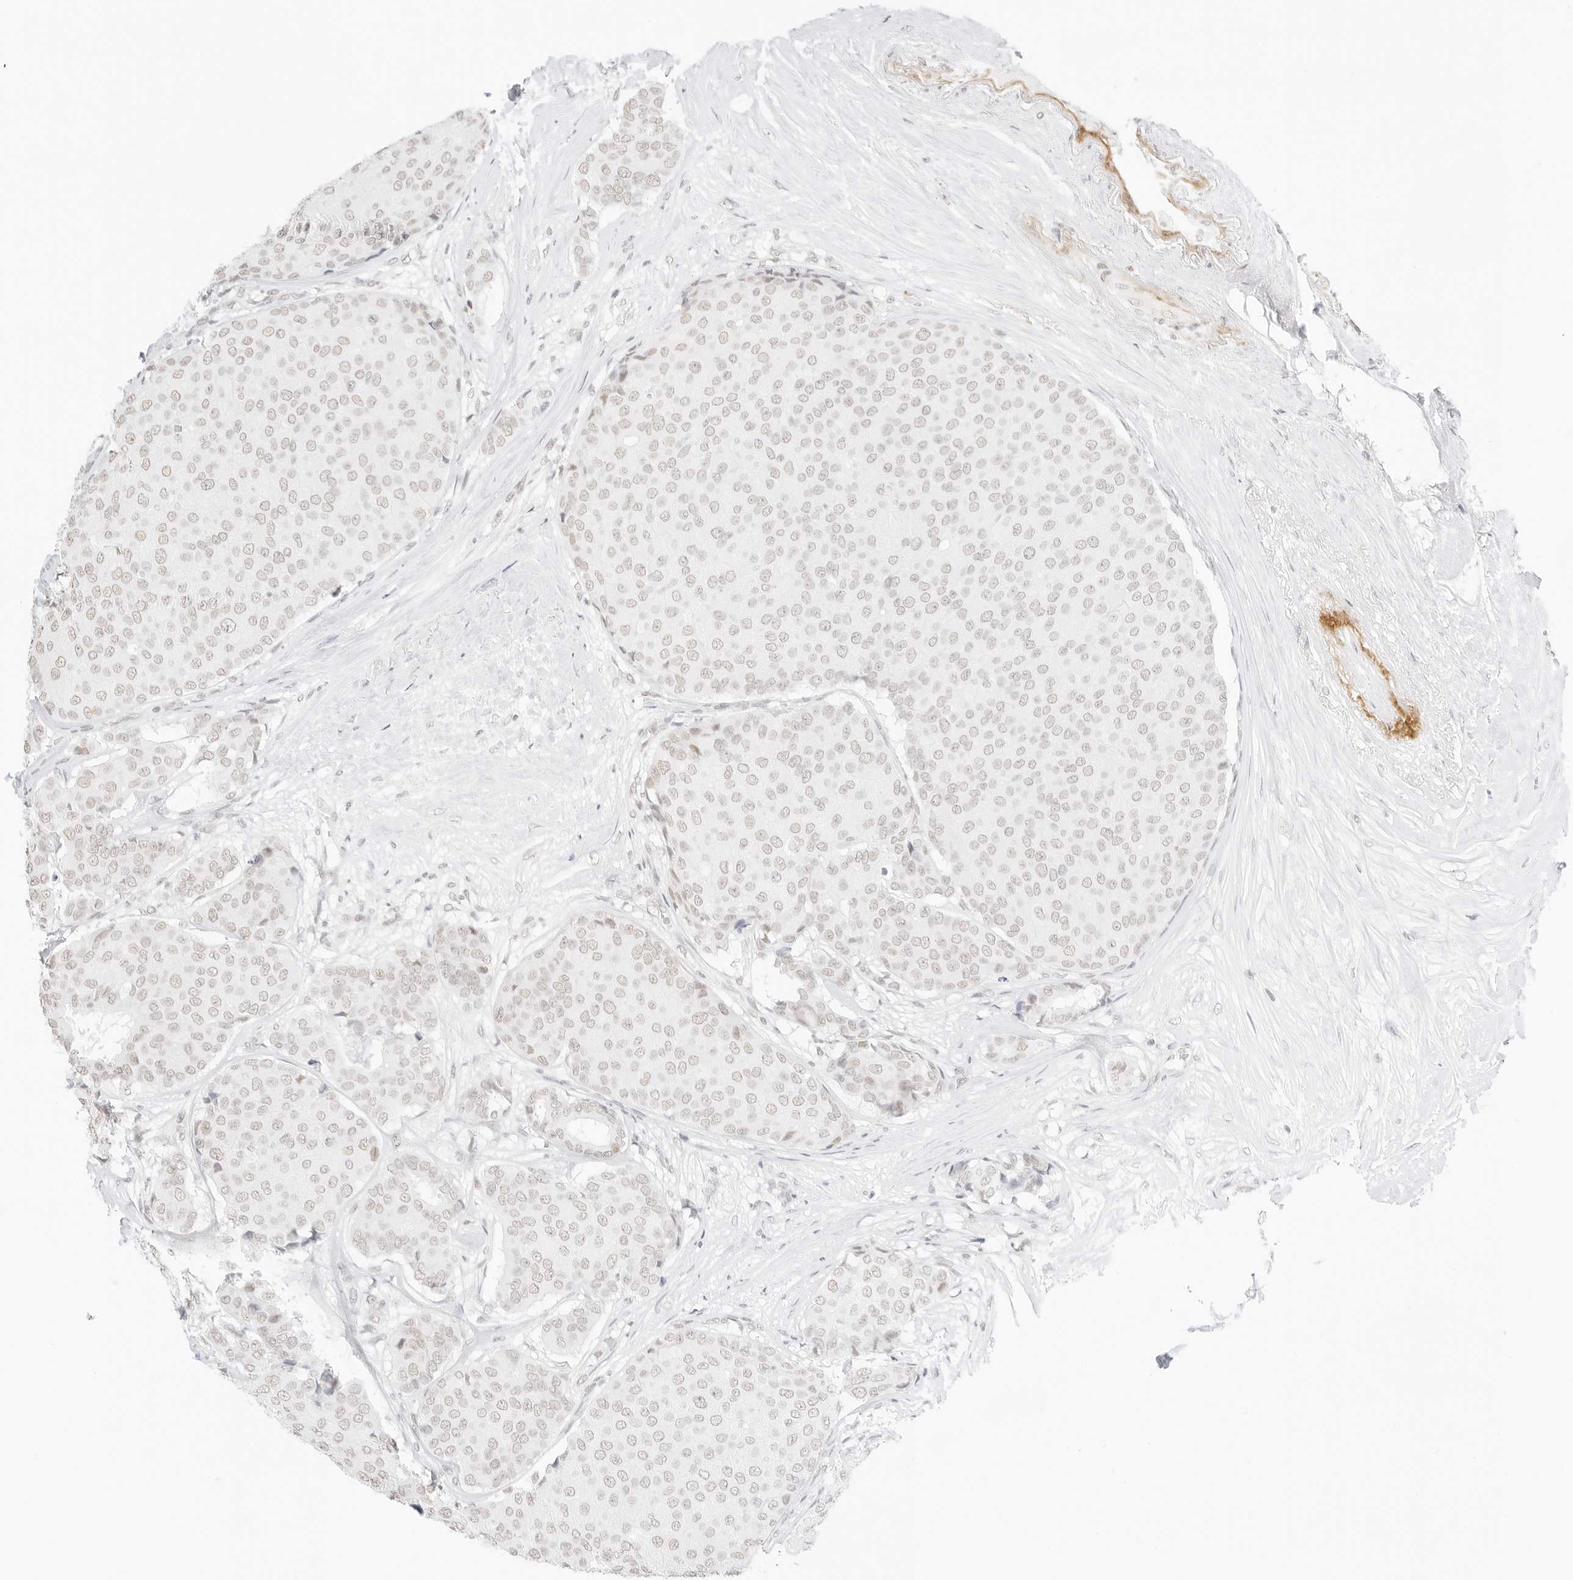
{"staining": {"intensity": "weak", "quantity": ">75%", "location": "nuclear"}, "tissue": "breast cancer", "cell_type": "Tumor cells", "image_type": "cancer", "snomed": [{"axis": "morphology", "description": "Duct carcinoma"}, {"axis": "topography", "description": "Breast"}], "caption": "Protein expression analysis of breast cancer (invasive ductal carcinoma) displays weak nuclear expression in about >75% of tumor cells.", "gene": "FBLN5", "patient": {"sex": "female", "age": 75}}